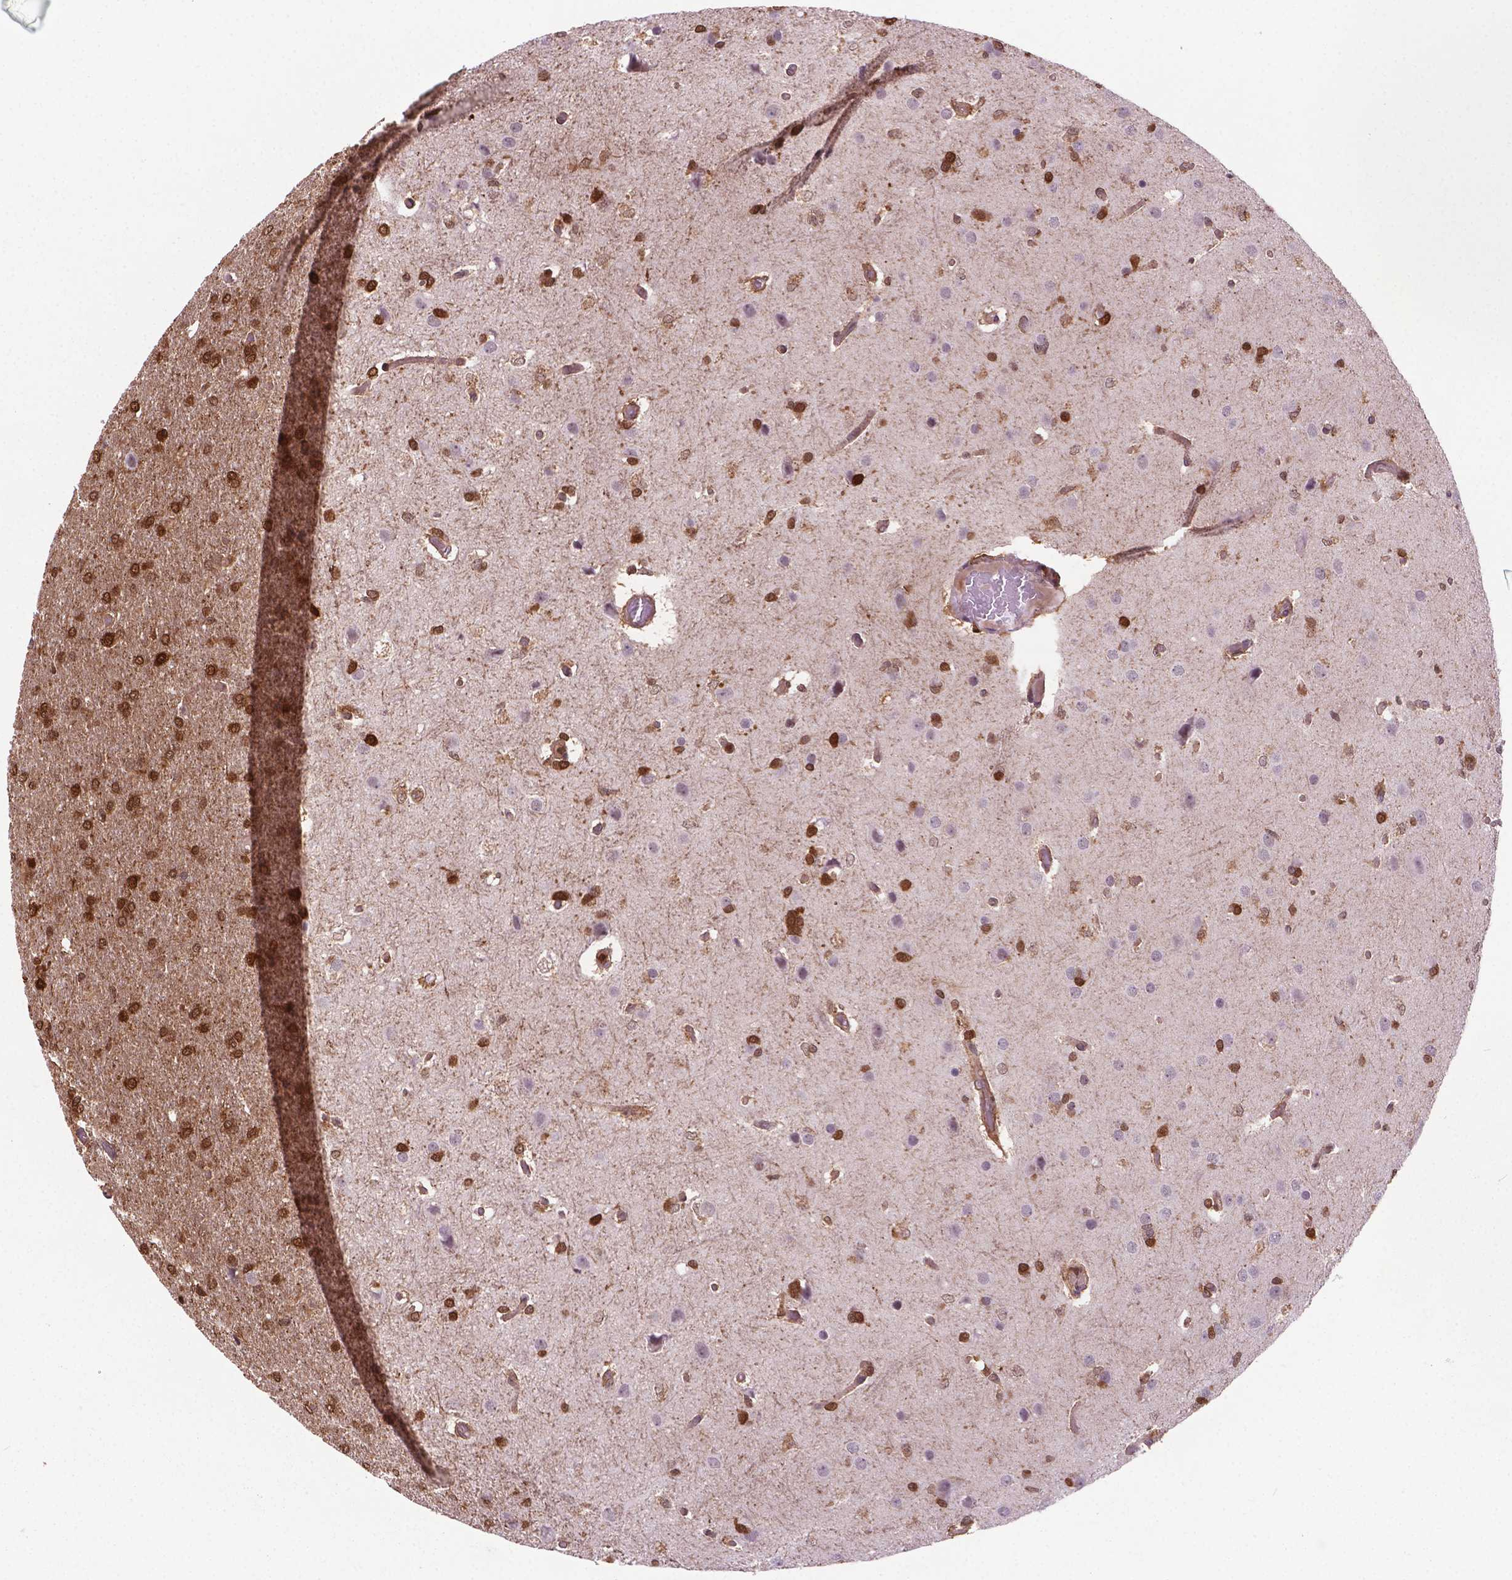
{"staining": {"intensity": "moderate", "quantity": ">75%", "location": "cytoplasmic/membranous,nuclear"}, "tissue": "glioma", "cell_type": "Tumor cells", "image_type": "cancer", "snomed": [{"axis": "morphology", "description": "Glioma, malignant, High grade"}, {"axis": "topography", "description": "Brain"}], "caption": "High-power microscopy captured an immunohistochemistry micrograph of glioma, revealing moderate cytoplasmic/membranous and nuclear staining in about >75% of tumor cells. (IHC, brightfield microscopy, high magnification).", "gene": "PLIN3", "patient": {"sex": "male", "age": 68}}